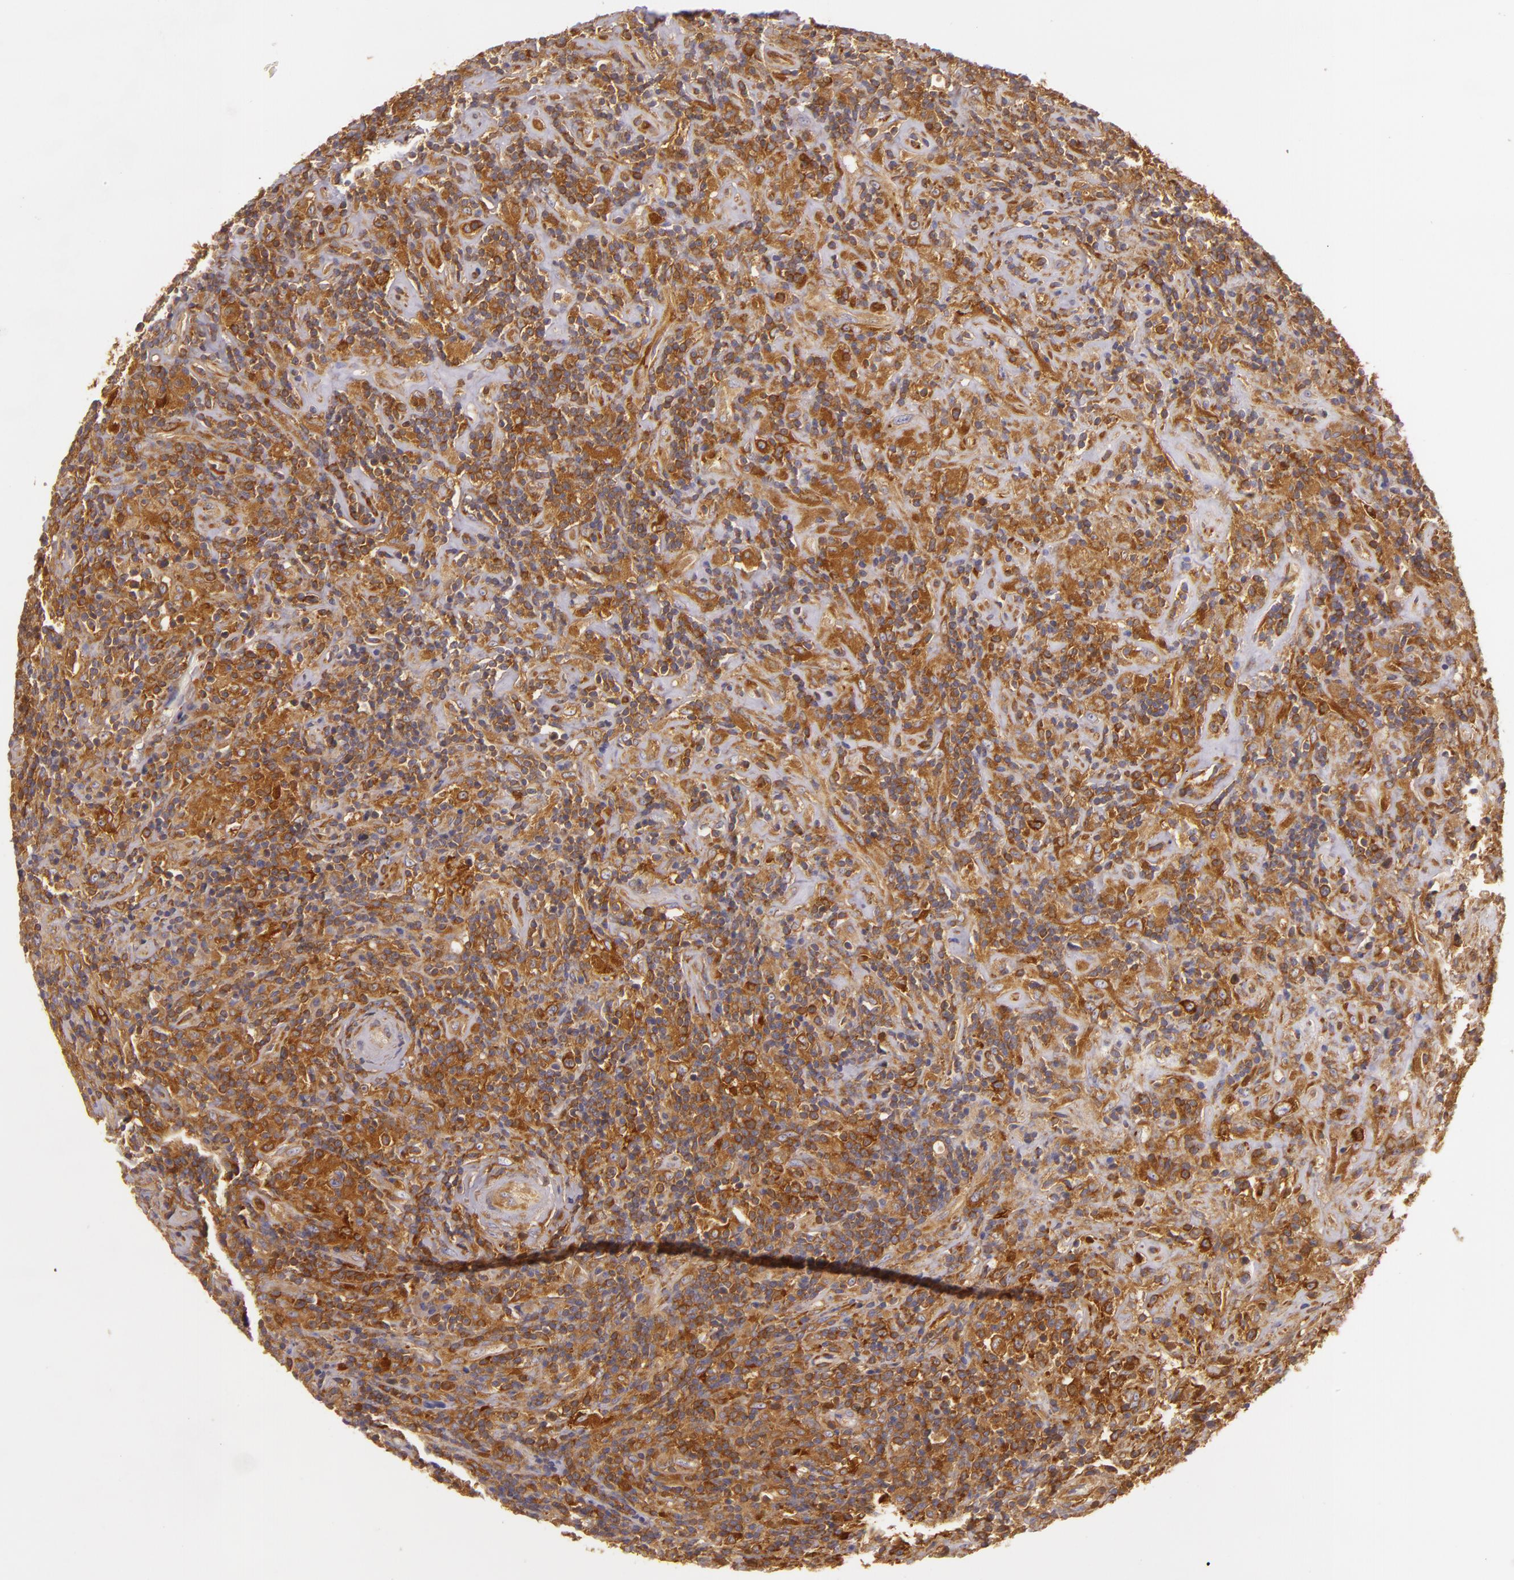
{"staining": {"intensity": "strong", "quantity": ">75%", "location": "cytoplasmic/membranous"}, "tissue": "lymphoma", "cell_type": "Tumor cells", "image_type": "cancer", "snomed": [{"axis": "morphology", "description": "Hodgkin's disease, NOS"}, {"axis": "topography", "description": "Lymph node"}], "caption": "This is an image of immunohistochemistry (IHC) staining of lymphoma, which shows strong staining in the cytoplasmic/membranous of tumor cells.", "gene": "TLN1", "patient": {"sex": "male", "age": 46}}